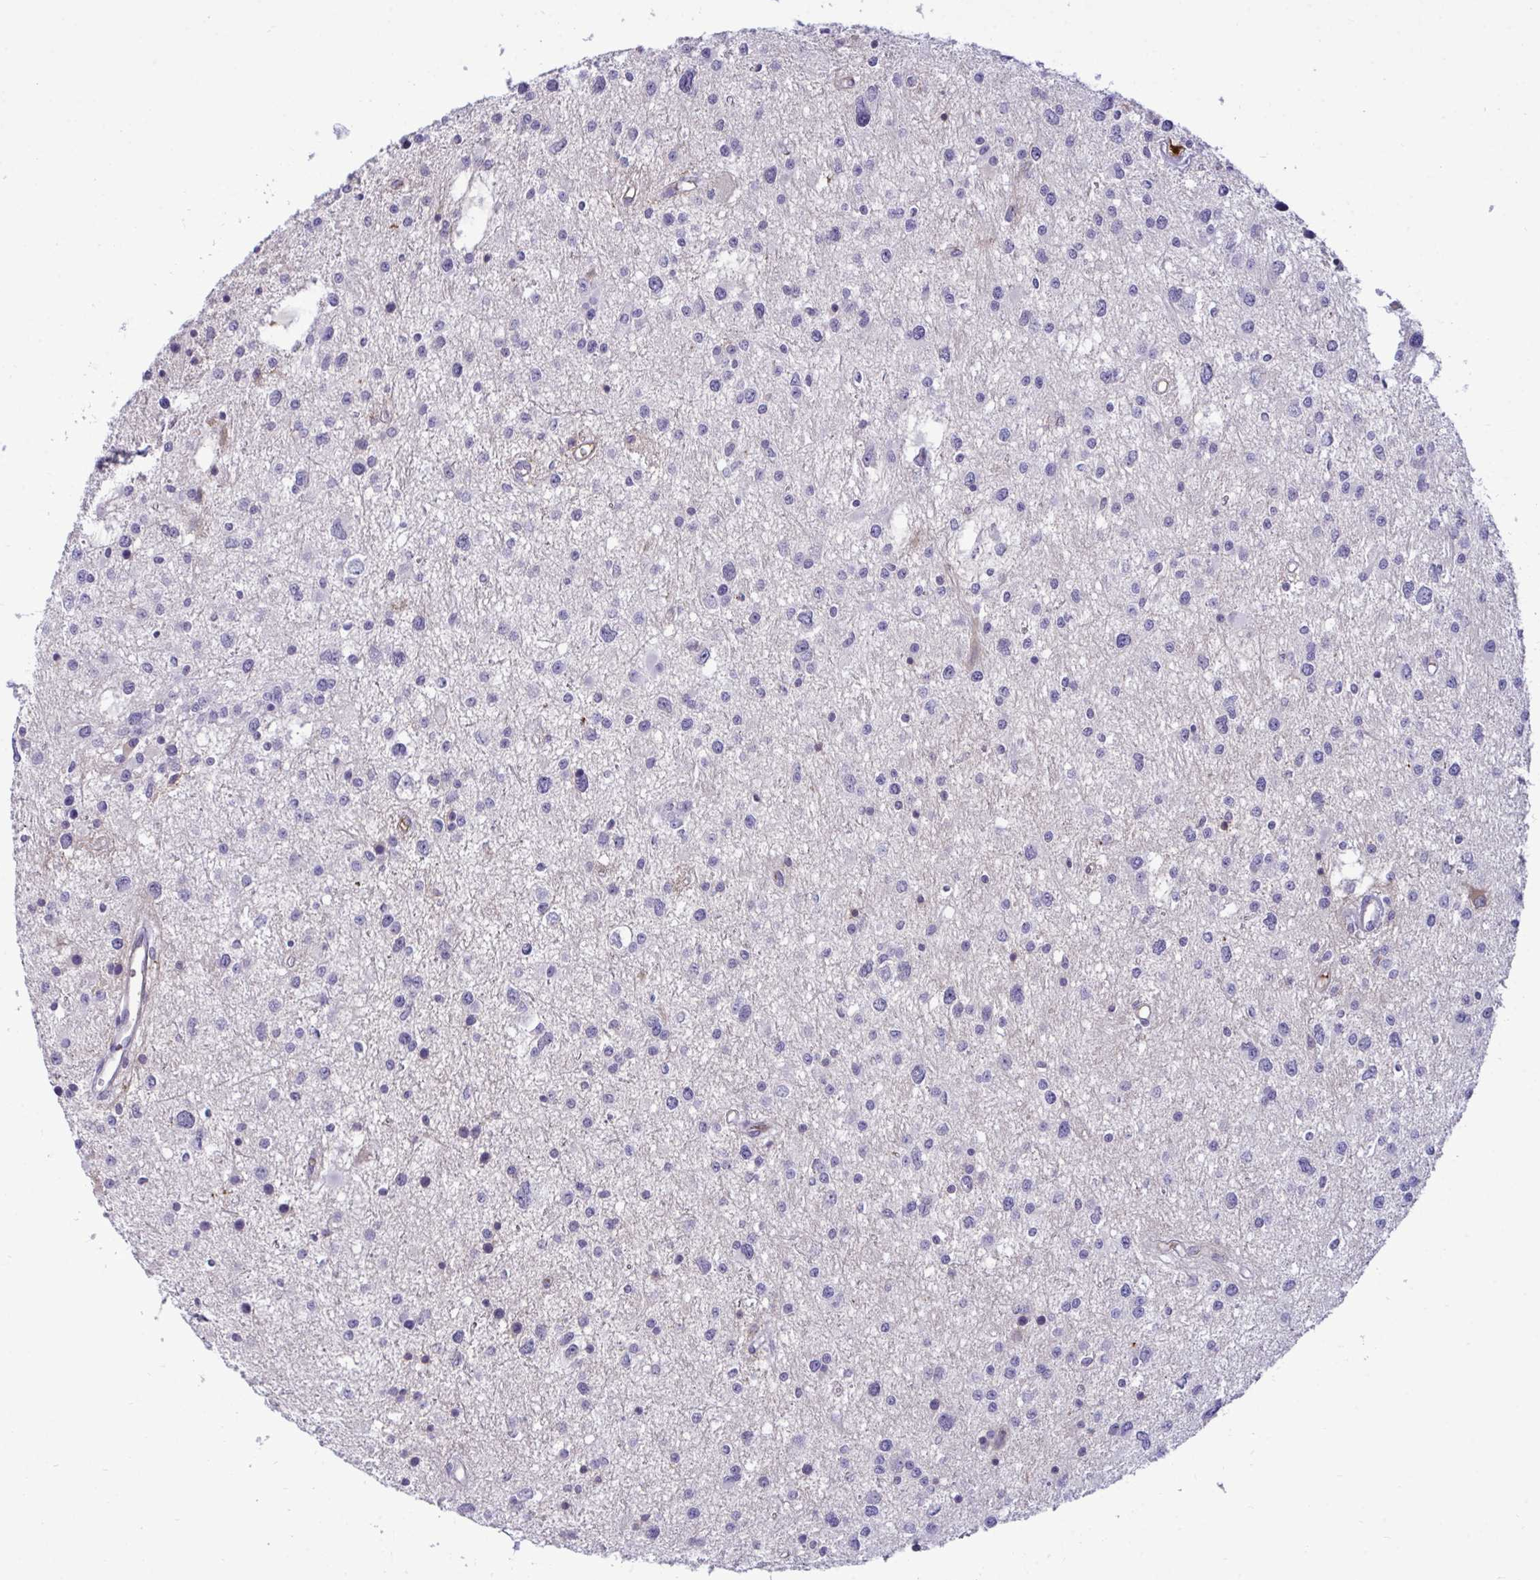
{"staining": {"intensity": "negative", "quantity": "none", "location": "none"}, "tissue": "glioma", "cell_type": "Tumor cells", "image_type": "cancer", "snomed": [{"axis": "morphology", "description": "Glioma, malignant, High grade"}, {"axis": "topography", "description": "Brain"}], "caption": "High power microscopy histopathology image of an IHC image of glioma, revealing no significant staining in tumor cells. (Brightfield microscopy of DAB IHC at high magnification).", "gene": "F2", "patient": {"sex": "male", "age": 54}}